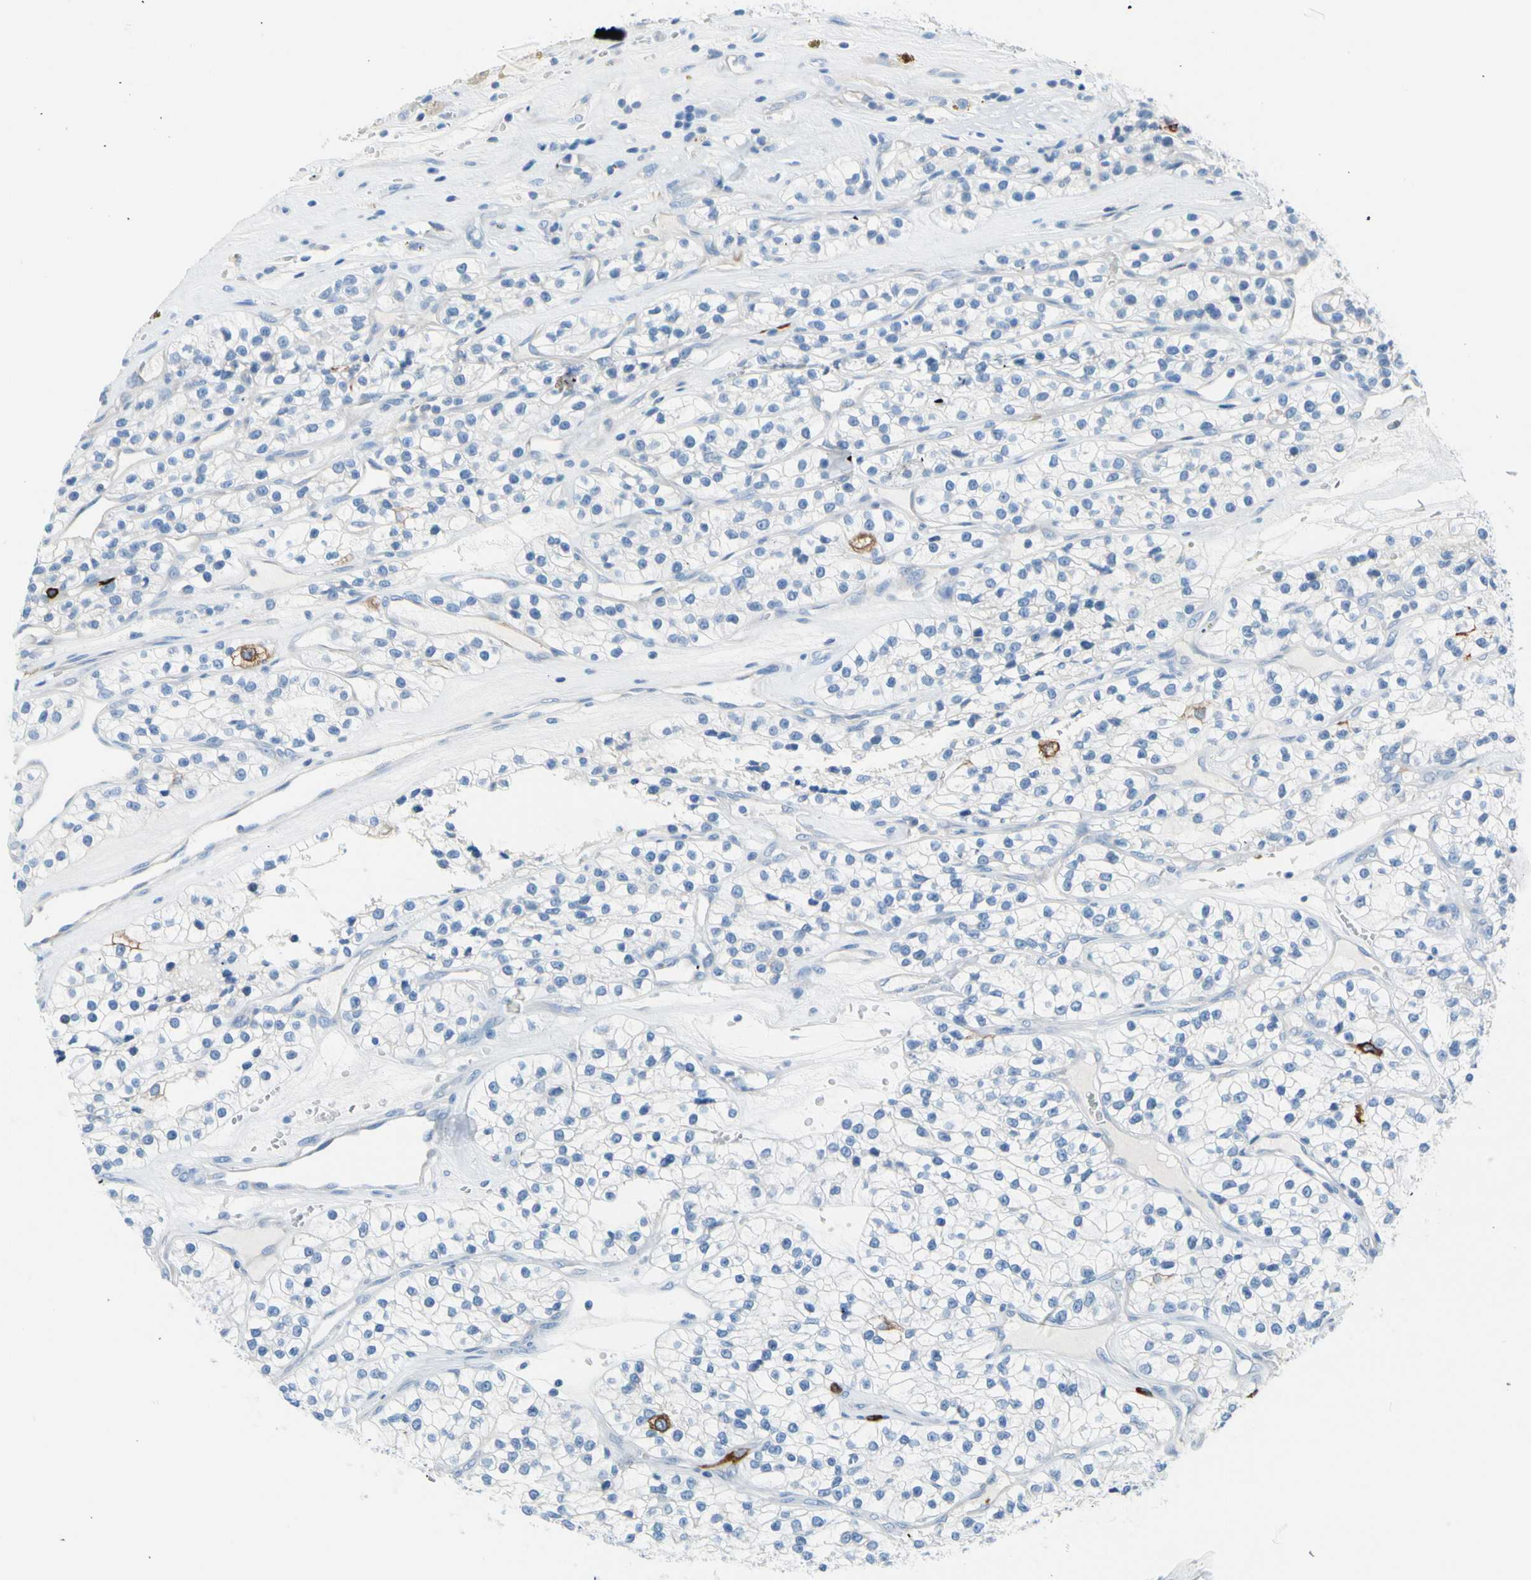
{"staining": {"intensity": "negative", "quantity": "none", "location": "none"}, "tissue": "renal cancer", "cell_type": "Tumor cells", "image_type": "cancer", "snomed": [{"axis": "morphology", "description": "Adenocarcinoma, NOS"}, {"axis": "topography", "description": "Kidney"}], "caption": "Renal adenocarcinoma stained for a protein using immunohistochemistry (IHC) demonstrates no positivity tumor cells.", "gene": "TACC3", "patient": {"sex": "female", "age": 57}}